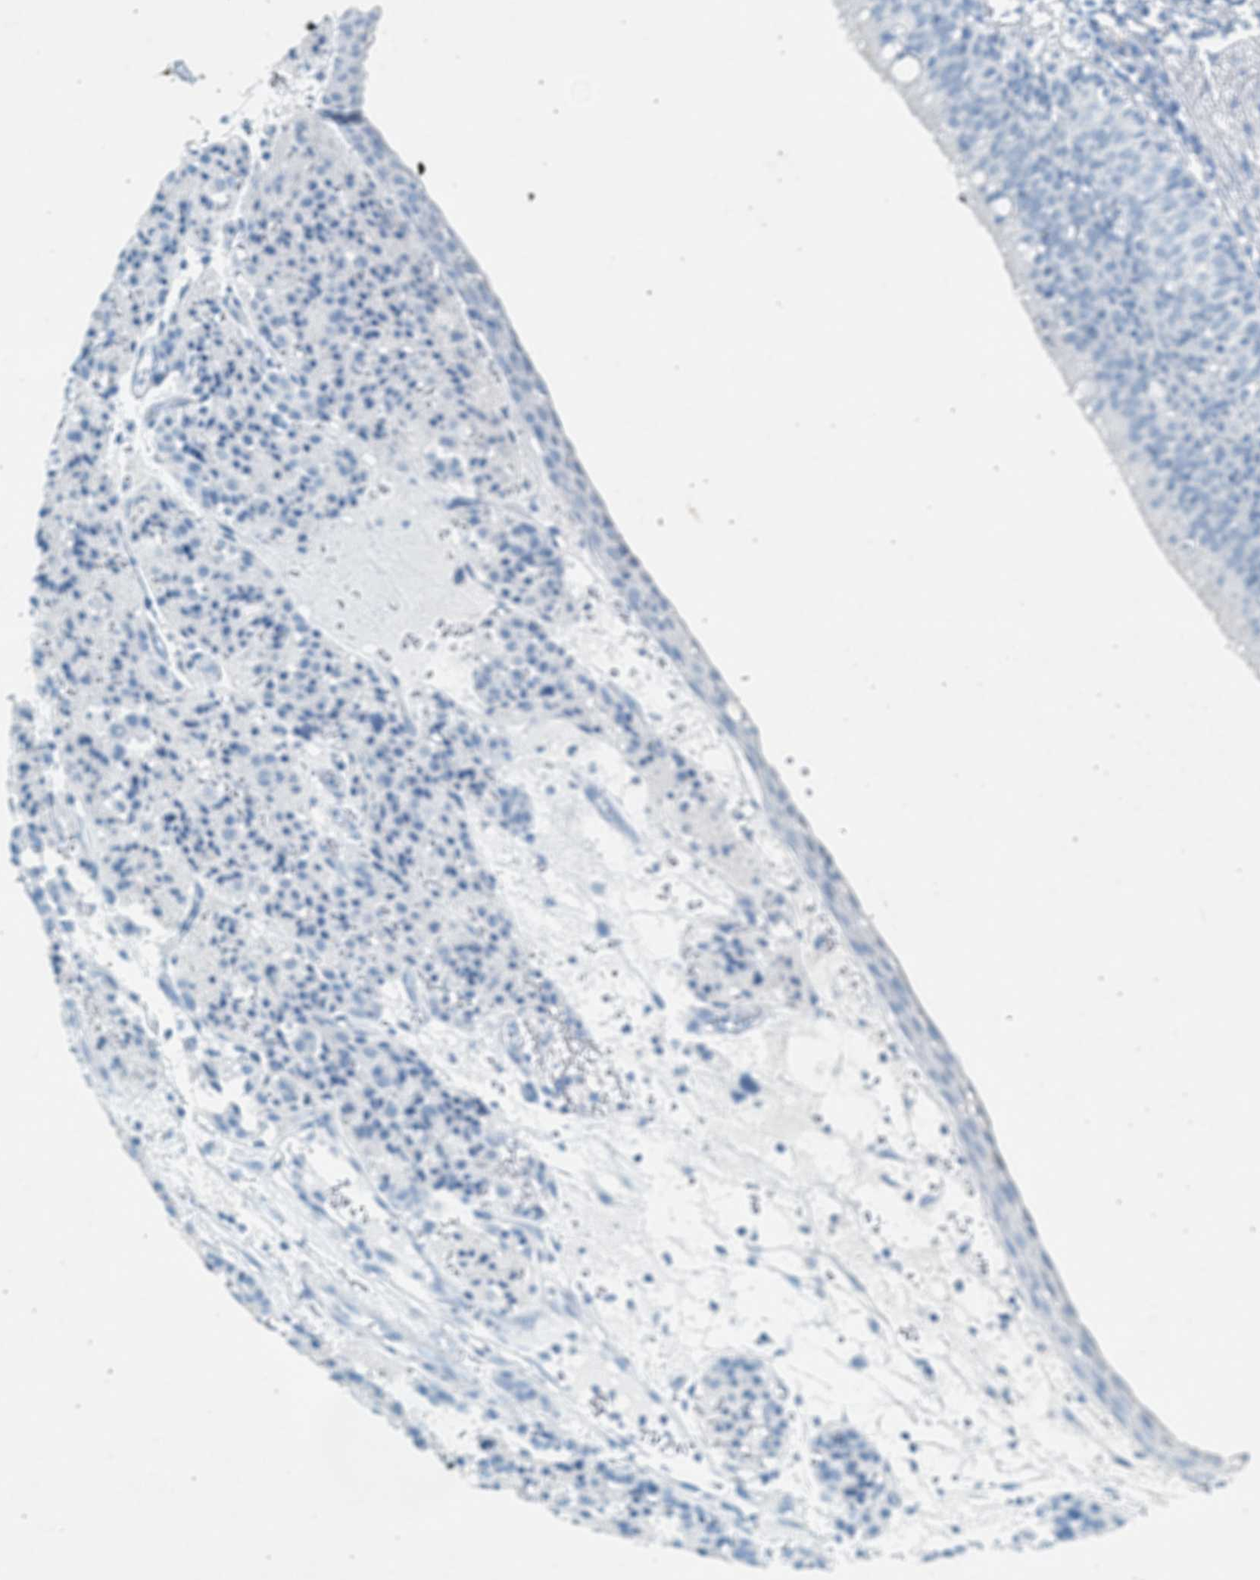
{"staining": {"intensity": "negative", "quantity": "none", "location": "none"}, "tissue": "carcinoid", "cell_type": "Tumor cells", "image_type": "cancer", "snomed": [{"axis": "morphology", "description": "Carcinoid, malignant, NOS"}, {"axis": "topography", "description": "Lung"}], "caption": "The IHC histopathology image has no significant expression in tumor cells of carcinoid tissue. The staining was performed using DAB (3,3'-diaminobenzidine) to visualize the protein expression in brown, while the nuclei were stained in blue with hematoxylin (Magnification: 20x).", "gene": "HHATL", "patient": {"sex": "male", "age": 30}}